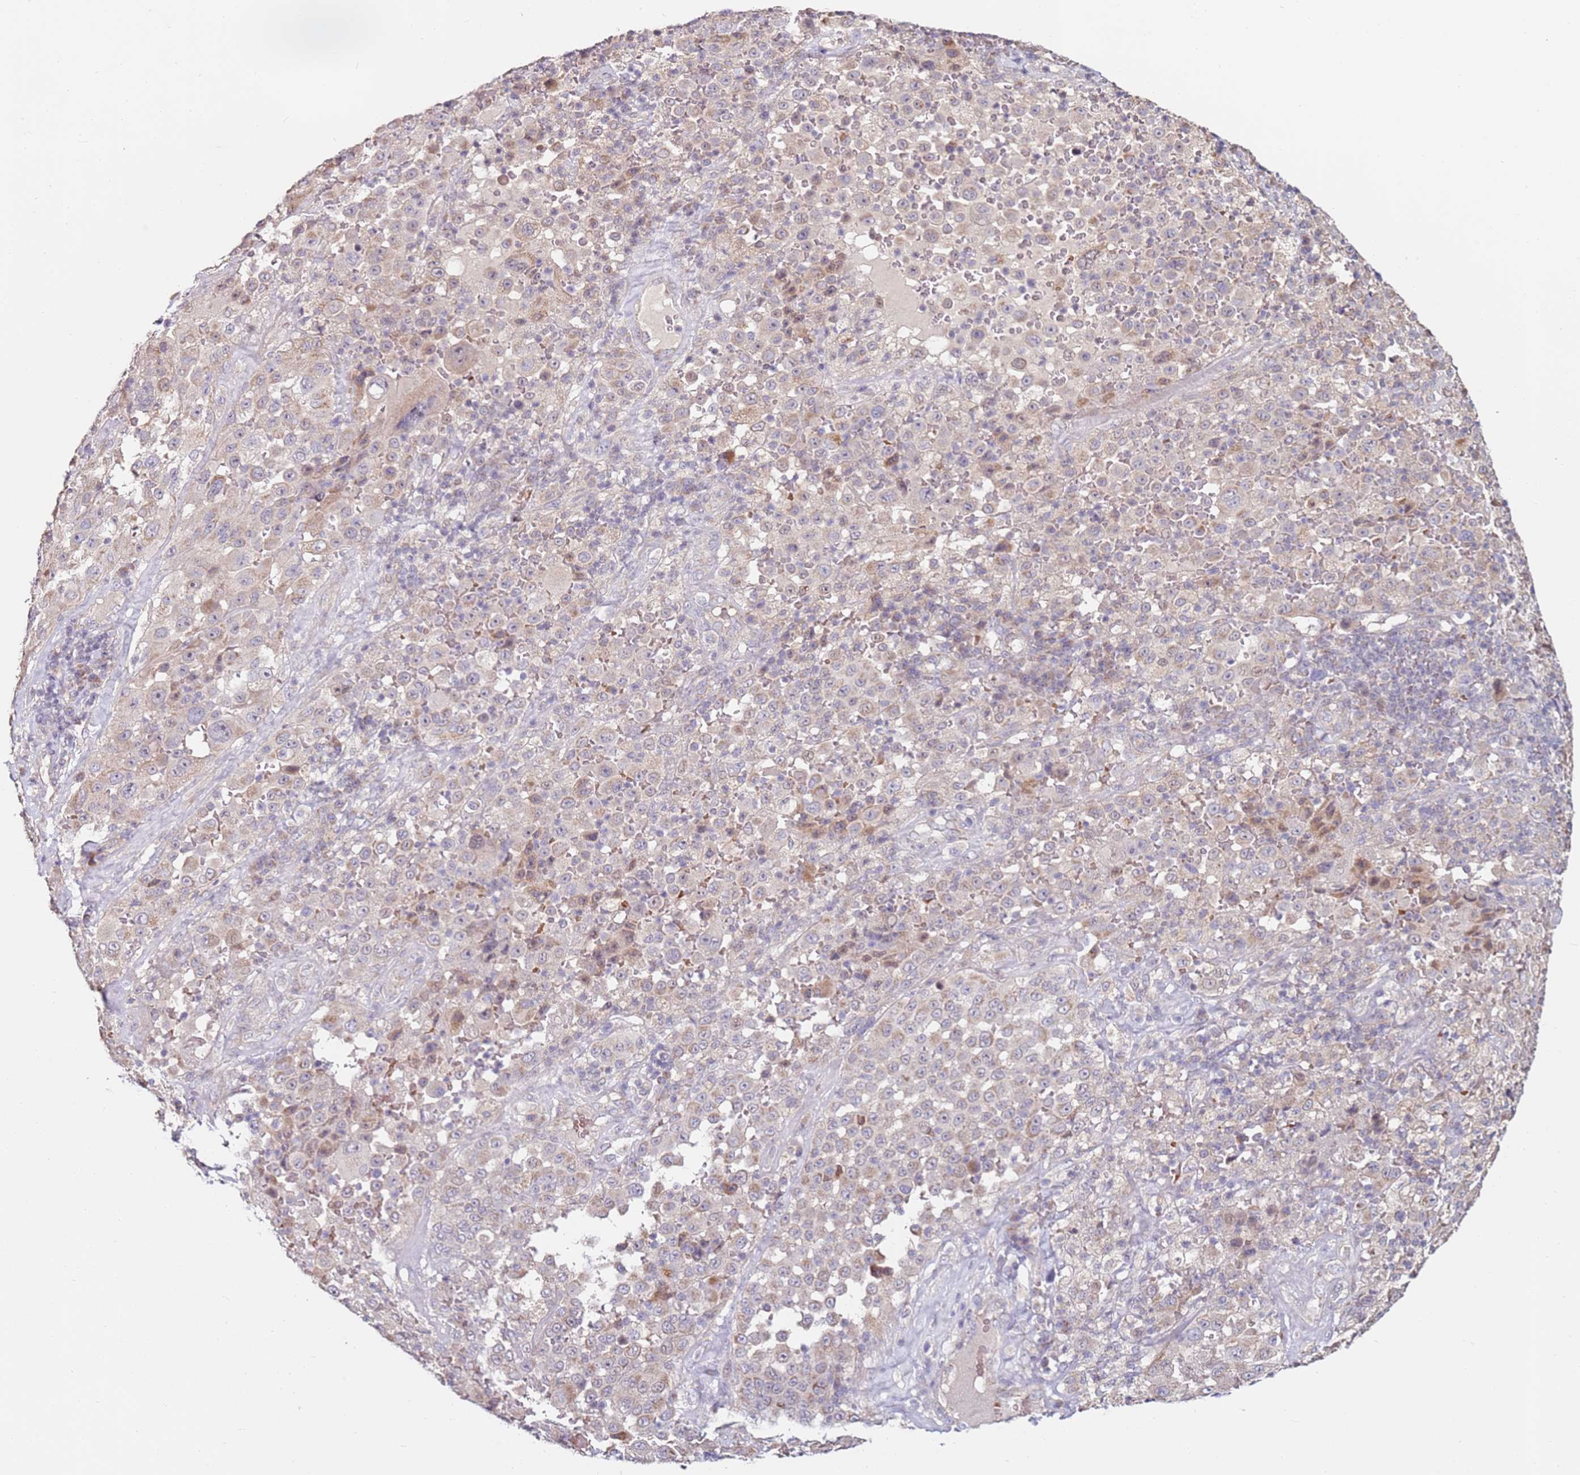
{"staining": {"intensity": "weak", "quantity": "<25%", "location": "cytoplasmic/membranous"}, "tissue": "melanoma", "cell_type": "Tumor cells", "image_type": "cancer", "snomed": [{"axis": "morphology", "description": "Malignant melanoma, Metastatic site"}, {"axis": "topography", "description": "Lymph node"}], "caption": "The photomicrograph exhibits no staining of tumor cells in malignant melanoma (metastatic site).", "gene": "RARS2", "patient": {"sex": "male", "age": 62}}